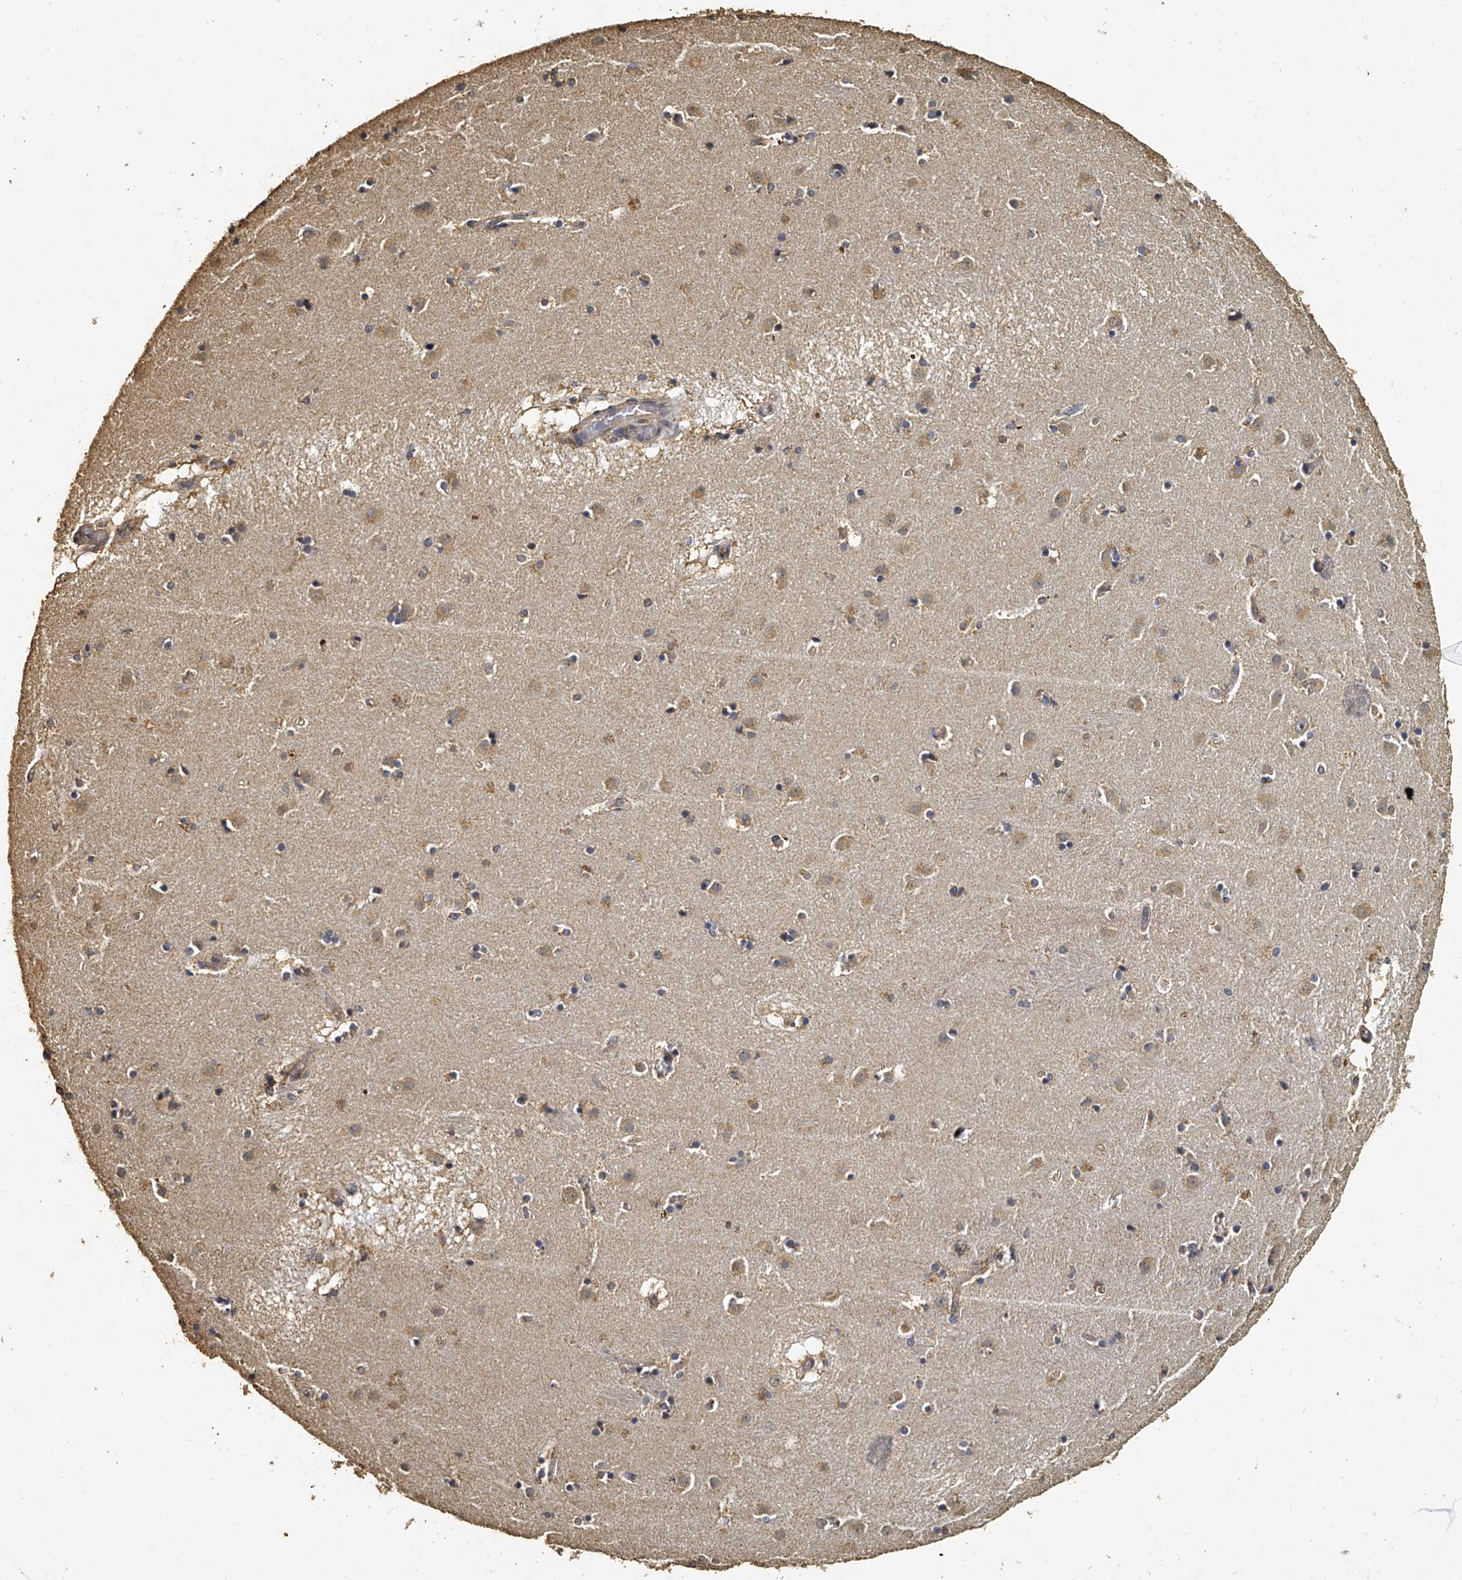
{"staining": {"intensity": "weak", "quantity": ">75%", "location": "cytoplasmic/membranous"}, "tissue": "caudate", "cell_type": "Glial cells", "image_type": "normal", "snomed": [{"axis": "morphology", "description": "Normal tissue, NOS"}, {"axis": "topography", "description": "Lateral ventricle wall"}], "caption": "This photomicrograph reveals immunohistochemistry staining of unremarkable human caudate, with low weak cytoplasmic/membranous positivity in about >75% of glial cells.", "gene": "MRPL28", "patient": {"sex": "male", "age": 70}}